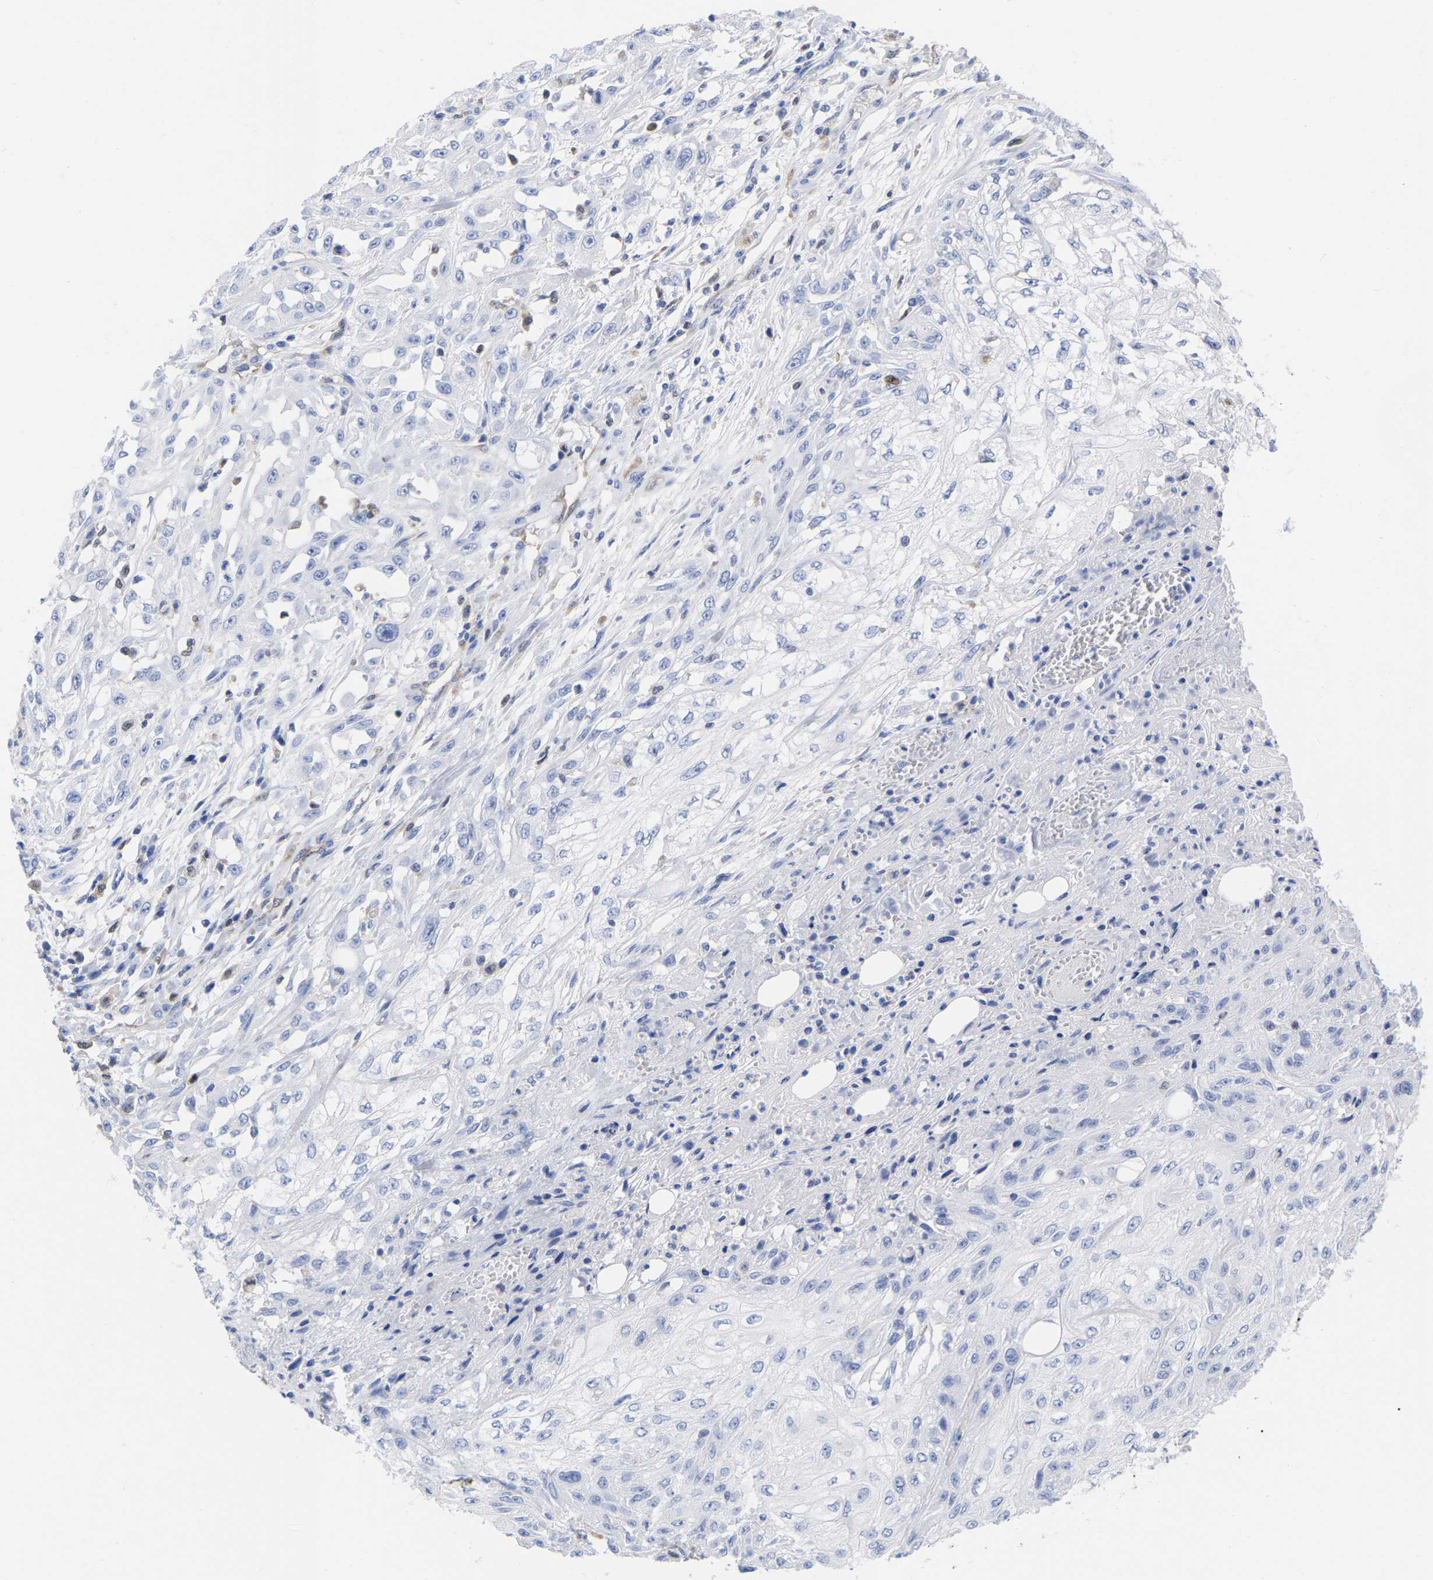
{"staining": {"intensity": "negative", "quantity": "none", "location": "none"}, "tissue": "skin cancer", "cell_type": "Tumor cells", "image_type": "cancer", "snomed": [{"axis": "morphology", "description": "Squamous cell carcinoma, NOS"}, {"axis": "morphology", "description": "Squamous cell carcinoma, metastatic, NOS"}, {"axis": "topography", "description": "Skin"}, {"axis": "topography", "description": "Lymph node"}], "caption": "Metastatic squamous cell carcinoma (skin) was stained to show a protein in brown. There is no significant positivity in tumor cells. (Stains: DAB (3,3'-diaminobenzidine) immunohistochemistry with hematoxylin counter stain, Microscopy: brightfield microscopy at high magnification).", "gene": "GIMAP4", "patient": {"sex": "male", "age": 75}}